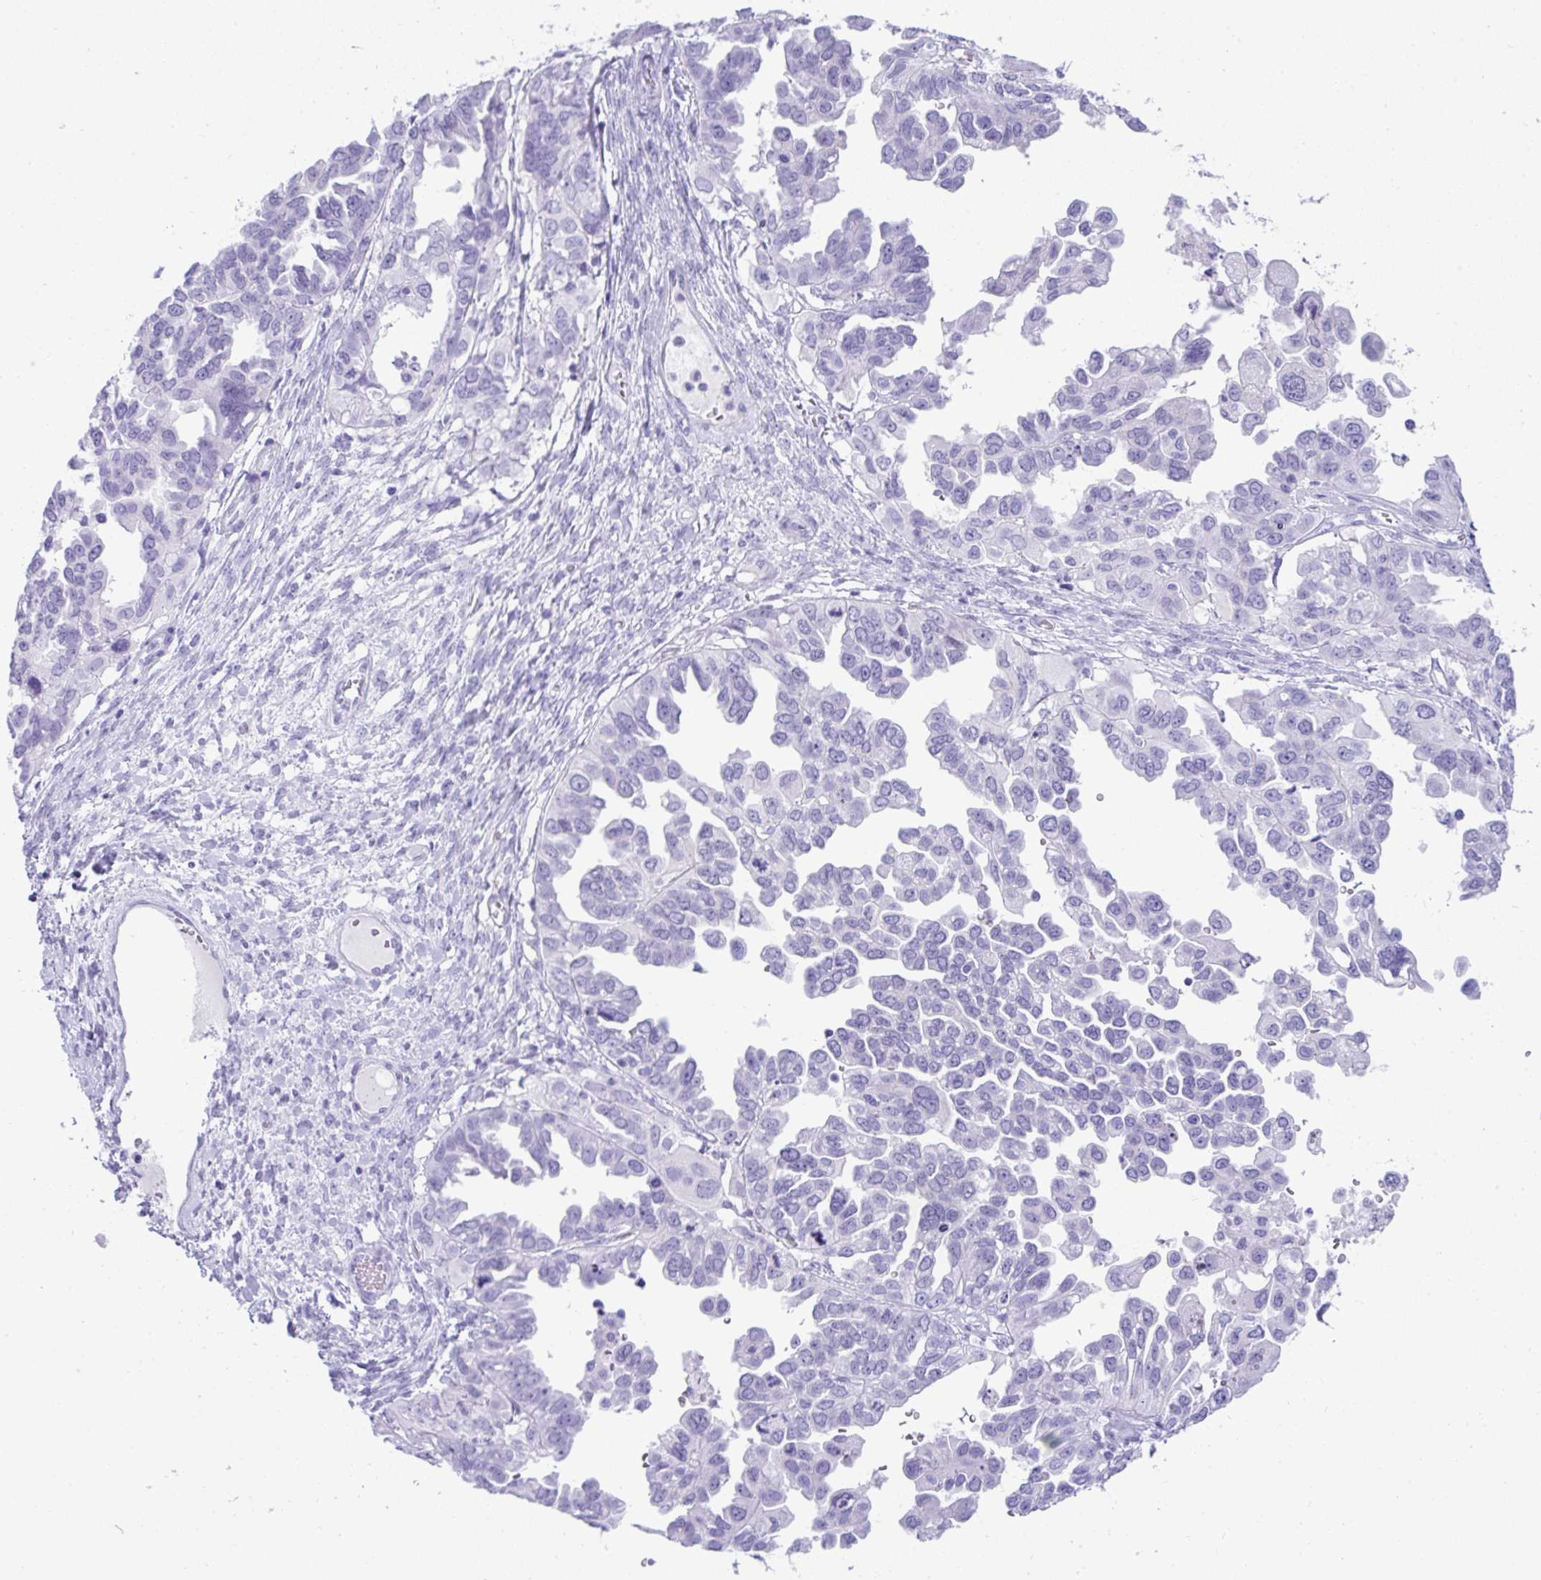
{"staining": {"intensity": "negative", "quantity": "none", "location": "none"}, "tissue": "ovarian cancer", "cell_type": "Tumor cells", "image_type": "cancer", "snomed": [{"axis": "morphology", "description": "Cystadenocarcinoma, serous, NOS"}, {"axis": "topography", "description": "Ovary"}], "caption": "Photomicrograph shows no significant protein positivity in tumor cells of ovarian cancer.", "gene": "PSCA", "patient": {"sex": "female", "age": 53}}